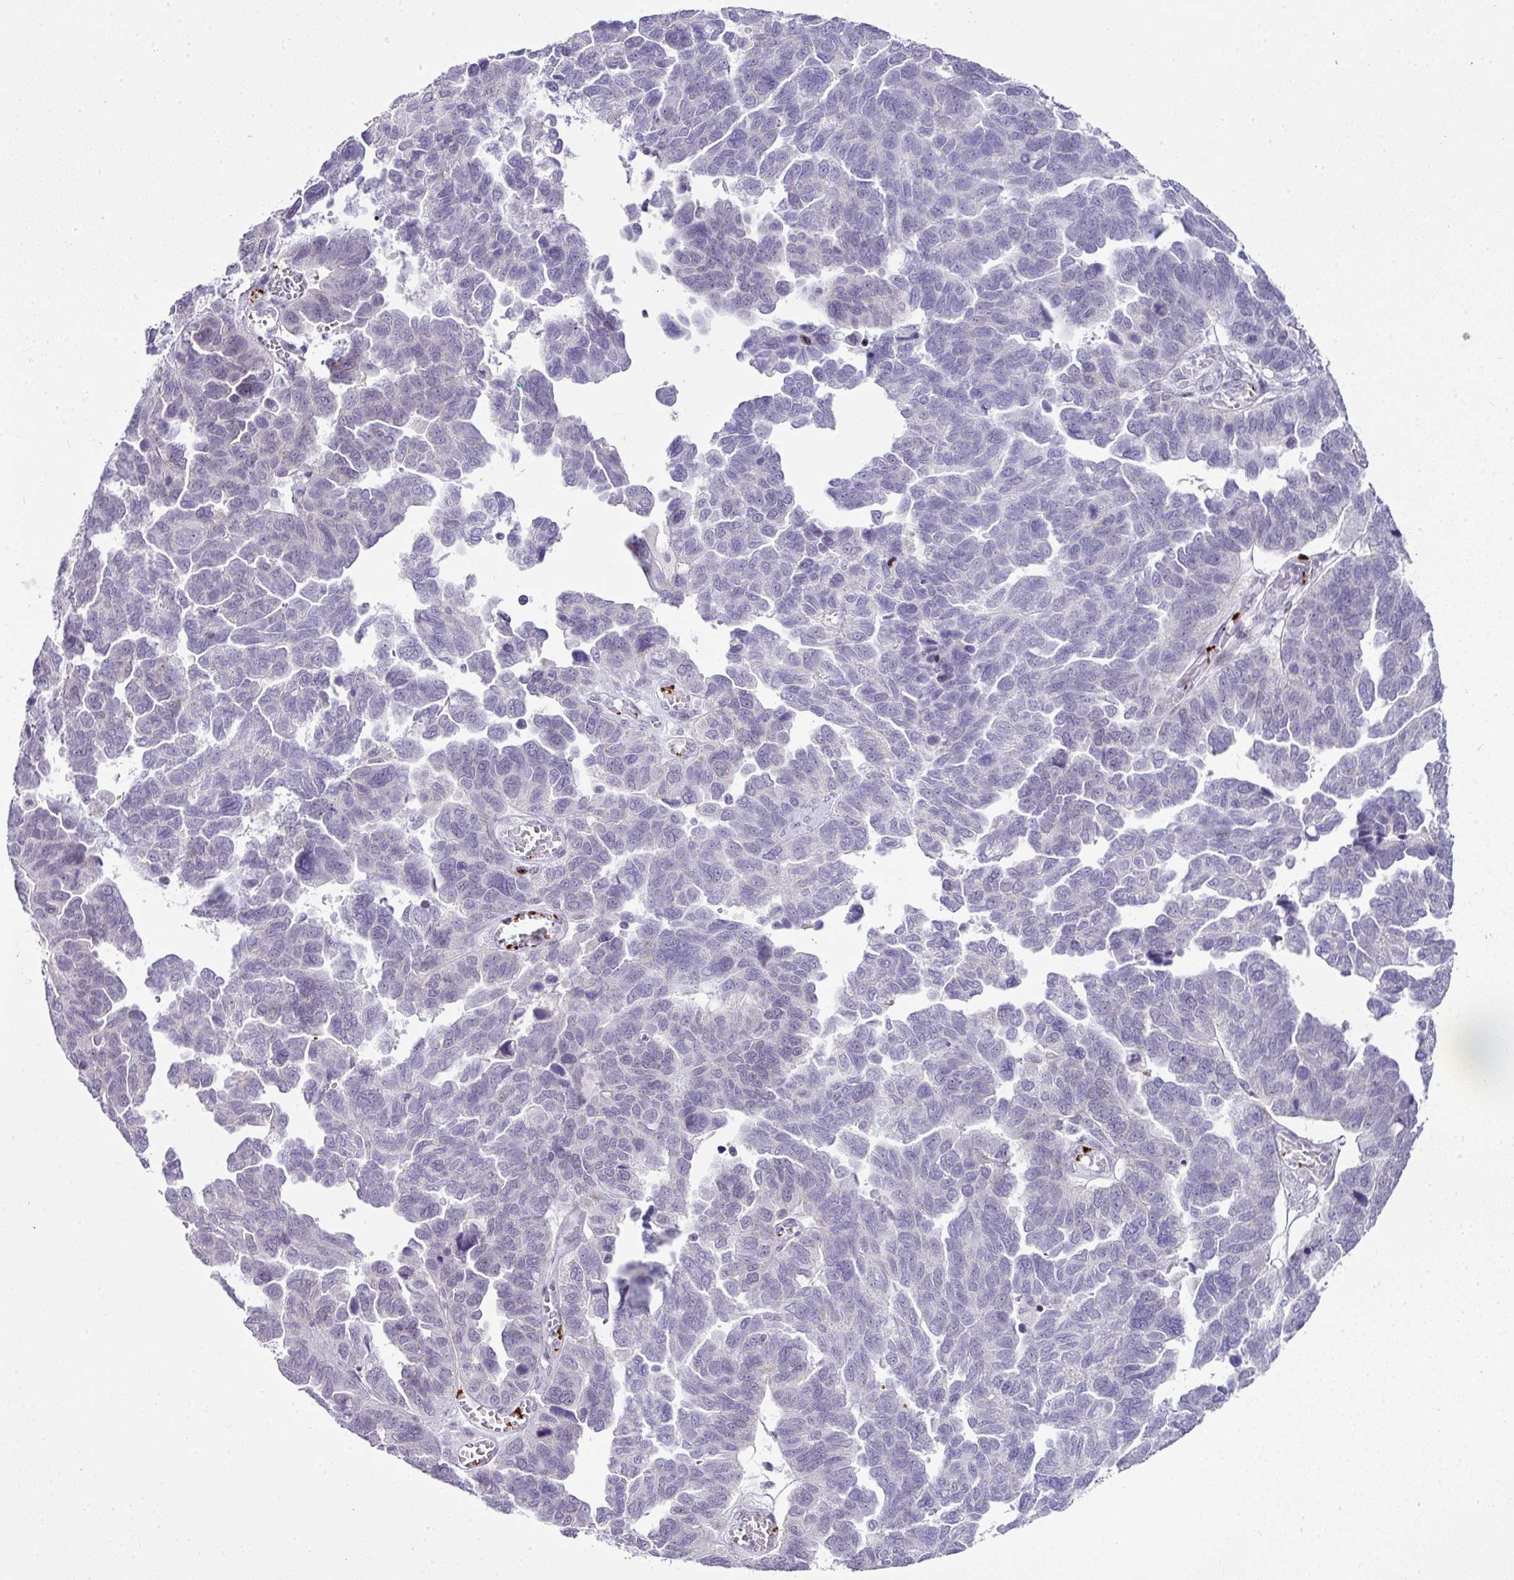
{"staining": {"intensity": "negative", "quantity": "none", "location": "none"}, "tissue": "ovarian cancer", "cell_type": "Tumor cells", "image_type": "cancer", "snomed": [{"axis": "morphology", "description": "Cystadenocarcinoma, serous, NOS"}, {"axis": "topography", "description": "Ovary"}], "caption": "This is an immunohistochemistry (IHC) image of human serous cystadenocarcinoma (ovarian). There is no expression in tumor cells.", "gene": "CMTM5", "patient": {"sex": "female", "age": 64}}